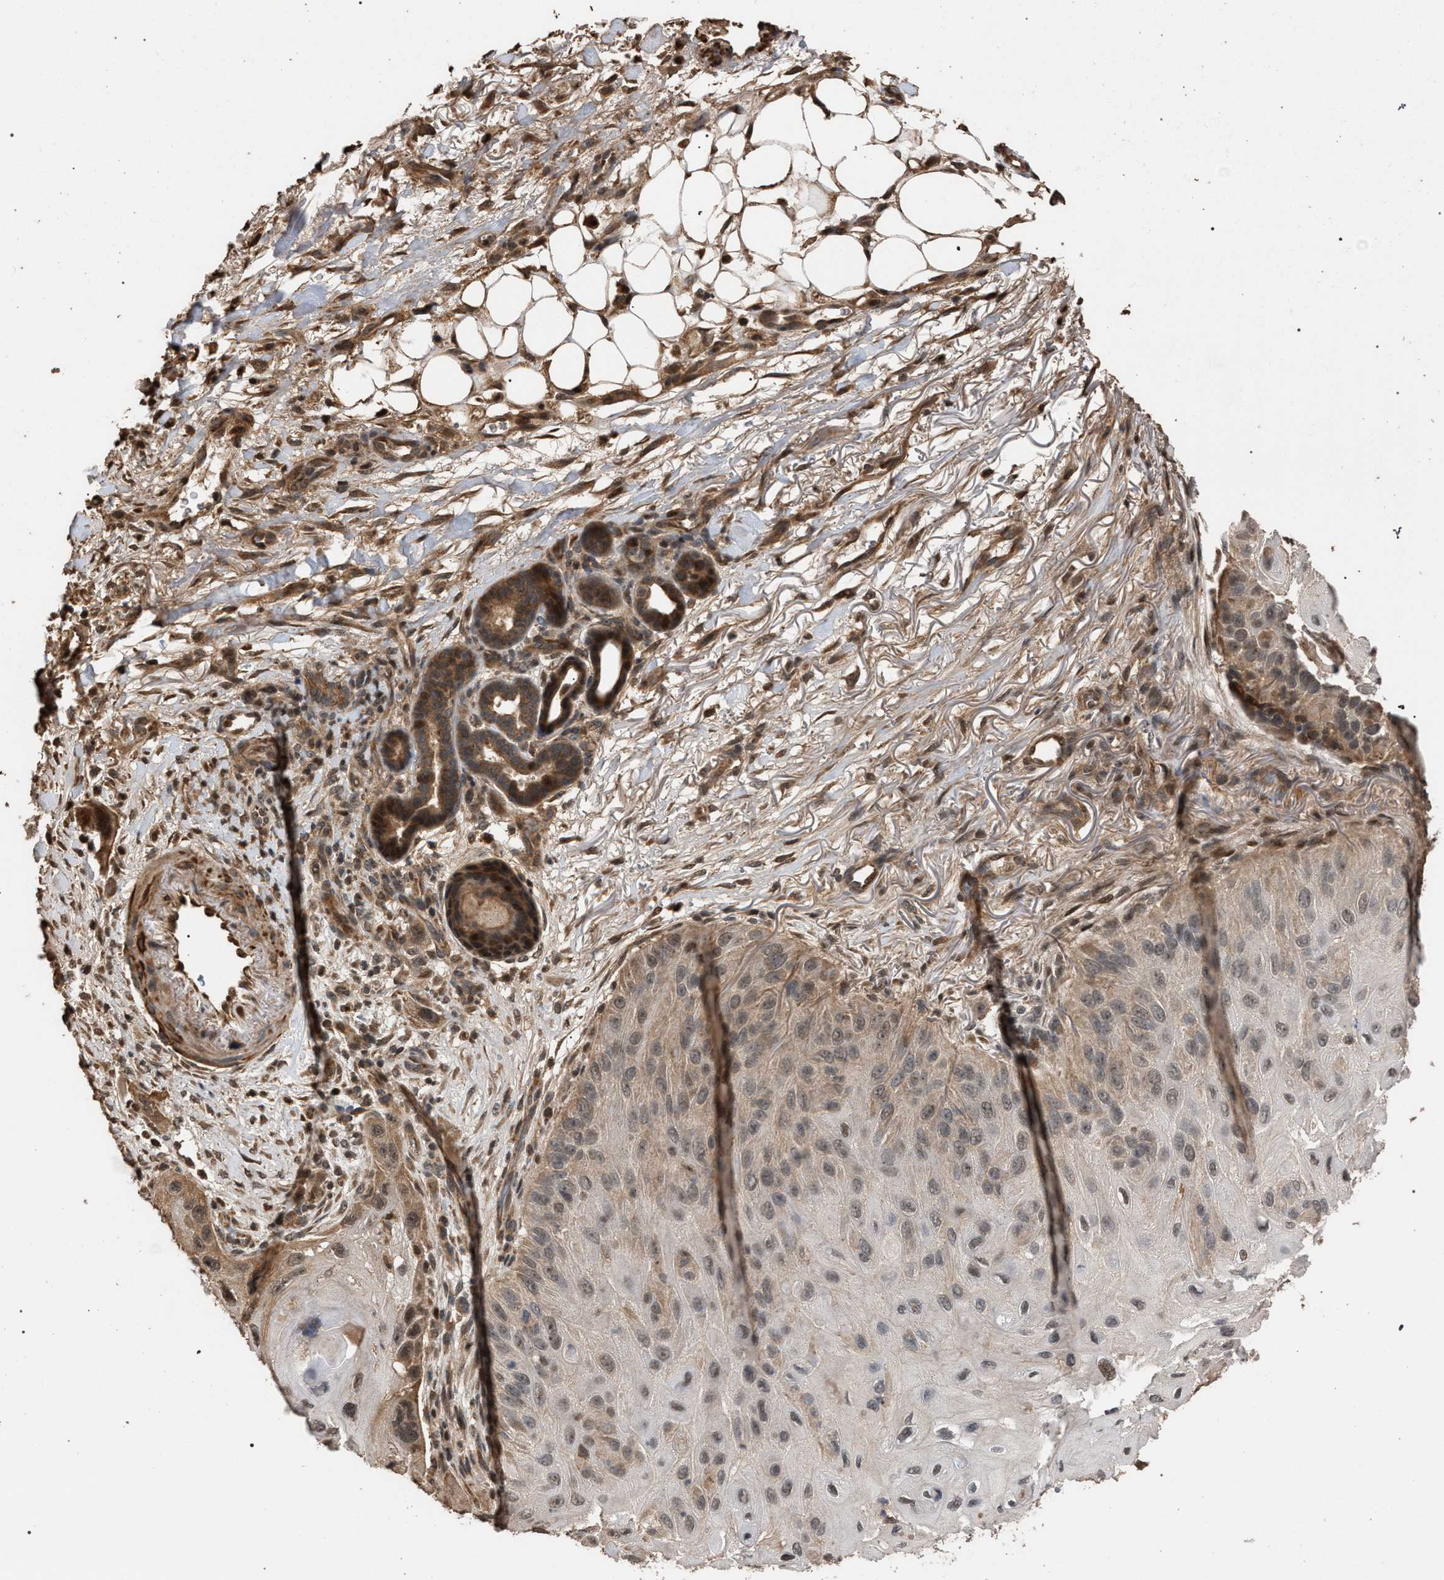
{"staining": {"intensity": "weak", "quantity": ">75%", "location": "cytoplasmic/membranous,nuclear"}, "tissue": "skin cancer", "cell_type": "Tumor cells", "image_type": "cancer", "snomed": [{"axis": "morphology", "description": "Squamous cell carcinoma, NOS"}, {"axis": "topography", "description": "Skin"}], "caption": "The immunohistochemical stain shows weak cytoplasmic/membranous and nuclear positivity in tumor cells of skin cancer tissue. (Stains: DAB in brown, nuclei in blue, Microscopy: brightfield microscopy at high magnification).", "gene": "NAA35", "patient": {"sex": "female", "age": 77}}